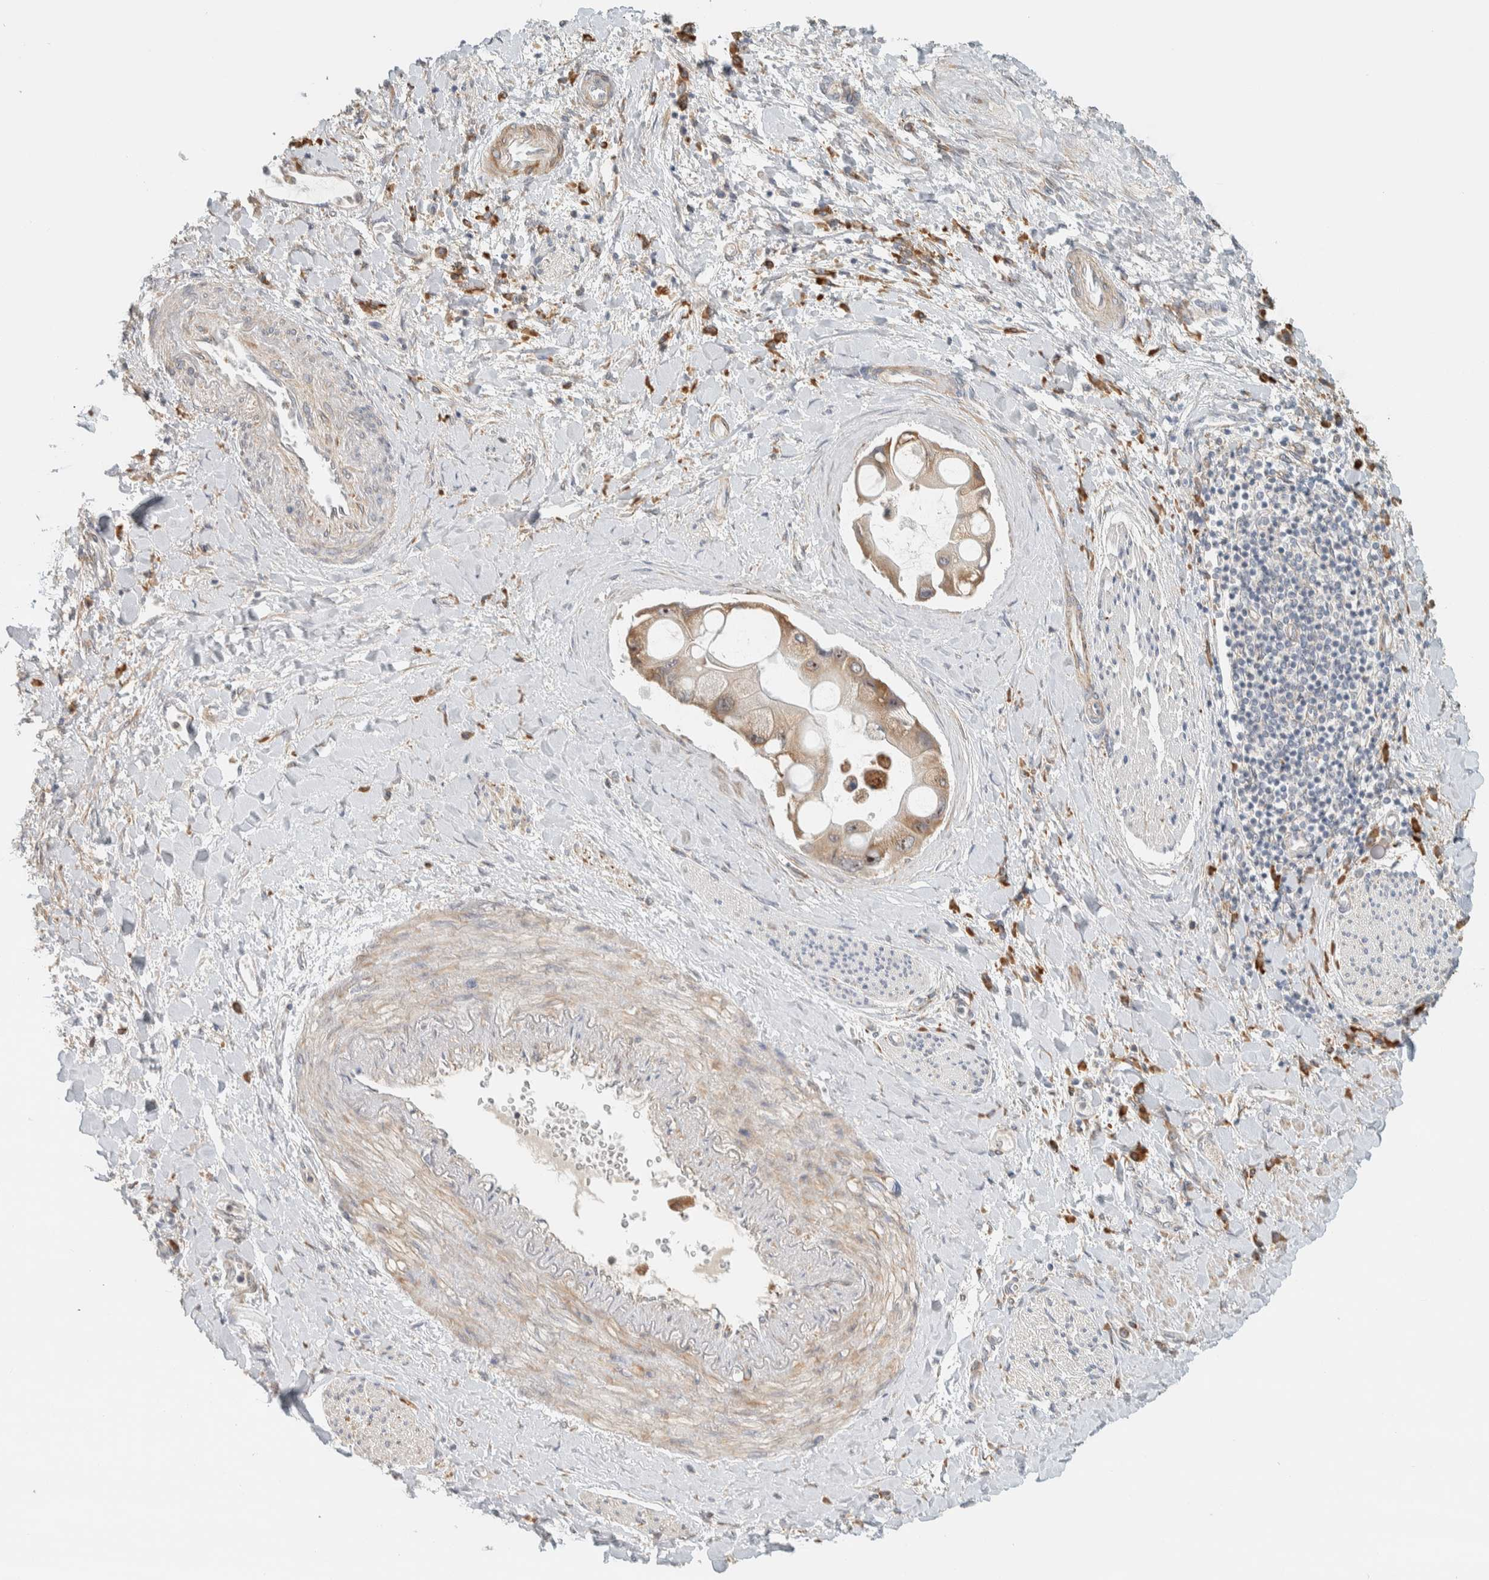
{"staining": {"intensity": "weak", "quantity": ">75%", "location": "cytoplasmic/membranous"}, "tissue": "liver cancer", "cell_type": "Tumor cells", "image_type": "cancer", "snomed": [{"axis": "morphology", "description": "Cholangiocarcinoma"}, {"axis": "topography", "description": "Liver"}], "caption": "Human liver cancer (cholangiocarcinoma) stained with a protein marker reveals weak staining in tumor cells.", "gene": "KLHL40", "patient": {"sex": "male", "age": 50}}